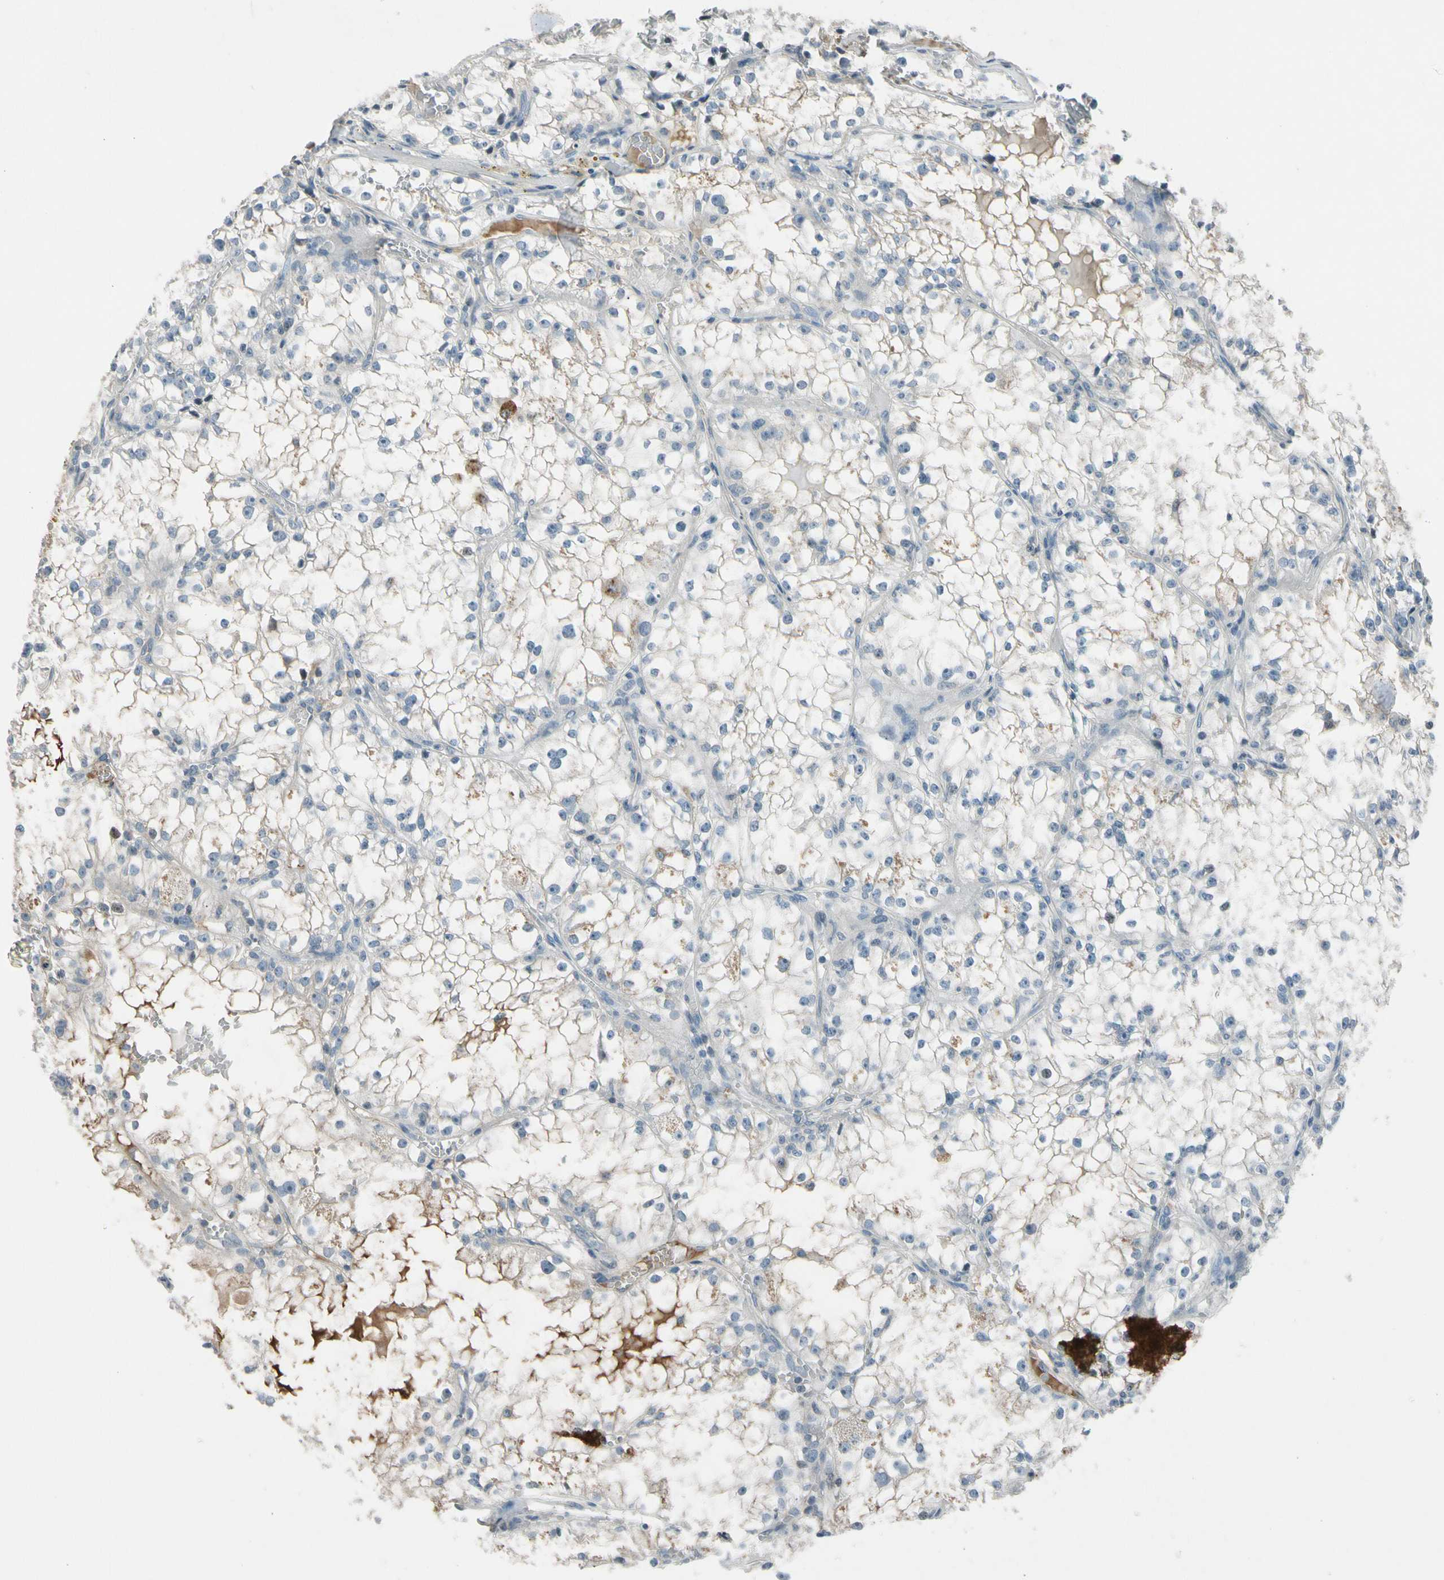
{"staining": {"intensity": "negative", "quantity": "none", "location": "none"}, "tissue": "renal cancer", "cell_type": "Tumor cells", "image_type": "cancer", "snomed": [{"axis": "morphology", "description": "Adenocarcinoma, NOS"}, {"axis": "topography", "description": "Kidney"}], "caption": "Renal adenocarcinoma was stained to show a protein in brown. There is no significant staining in tumor cells. The staining was performed using DAB (3,3'-diaminobenzidine) to visualize the protein expression in brown, while the nuclei were stained in blue with hematoxylin (Magnification: 20x).", "gene": "PDPN", "patient": {"sex": "male", "age": 56}}